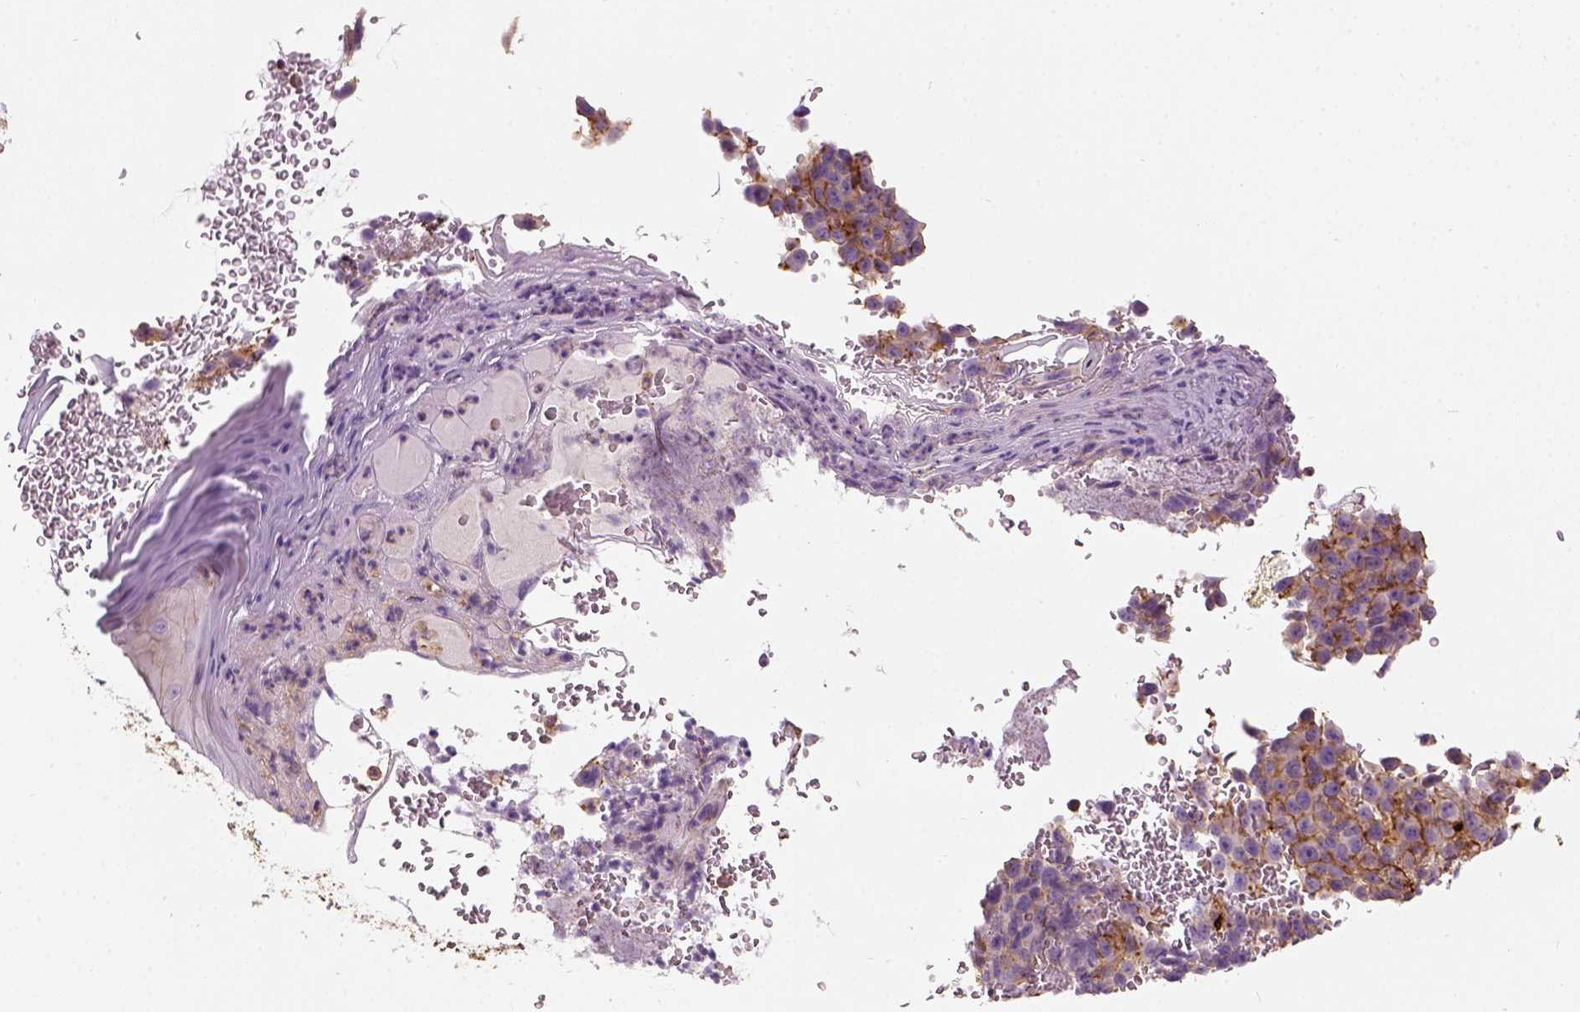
{"staining": {"intensity": "negative", "quantity": "none", "location": "none"}, "tissue": "melanoma", "cell_type": "Tumor cells", "image_type": "cancer", "snomed": [{"axis": "morphology", "description": "Malignant melanoma, NOS"}, {"axis": "topography", "description": "Skin"}], "caption": "High power microscopy micrograph of an IHC image of malignant melanoma, revealing no significant staining in tumor cells. (DAB (3,3'-diaminobenzidine) IHC with hematoxylin counter stain).", "gene": "COL6A2", "patient": {"sex": "male", "age": 85}}